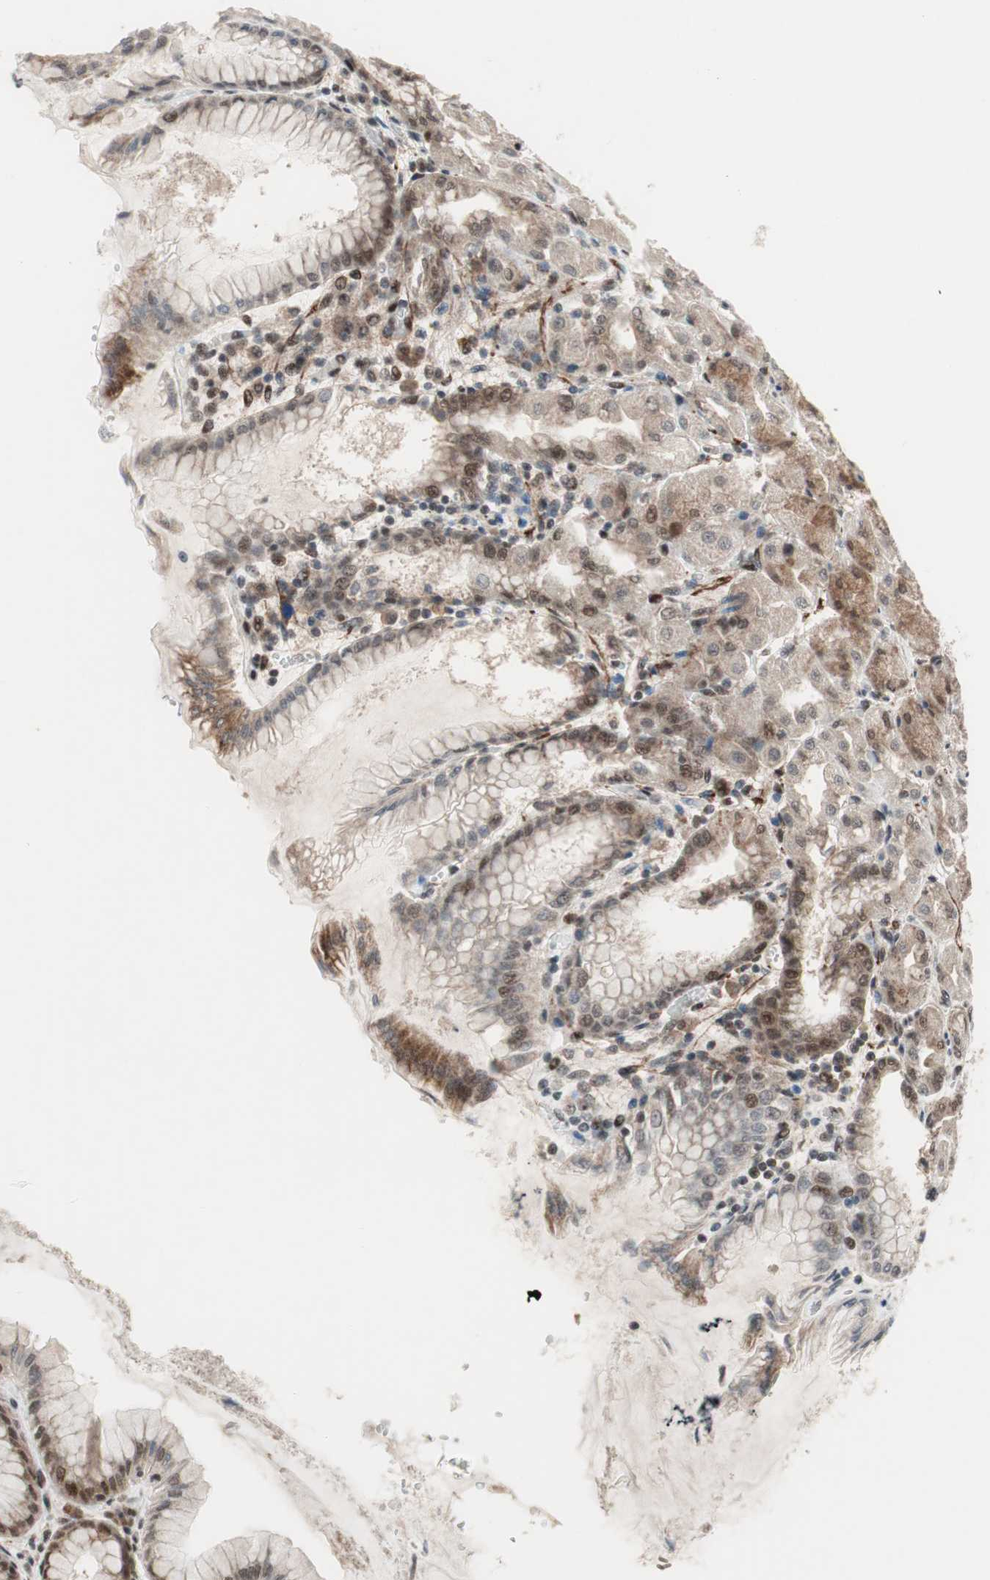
{"staining": {"intensity": "strong", "quantity": ">75%", "location": "cytoplasmic/membranous,nuclear"}, "tissue": "stomach", "cell_type": "Glandular cells", "image_type": "normal", "snomed": [{"axis": "morphology", "description": "Normal tissue, NOS"}, {"axis": "topography", "description": "Stomach, upper"}], "caption": "Brown immunohistochemical staining in unremarkable human stomach exhibits strong cytoplasmic/membranous,nuclear positivity in about >75% of glandular cells.", "gene": "TCF12", "patient": {"sex": "female", "age": 56}}